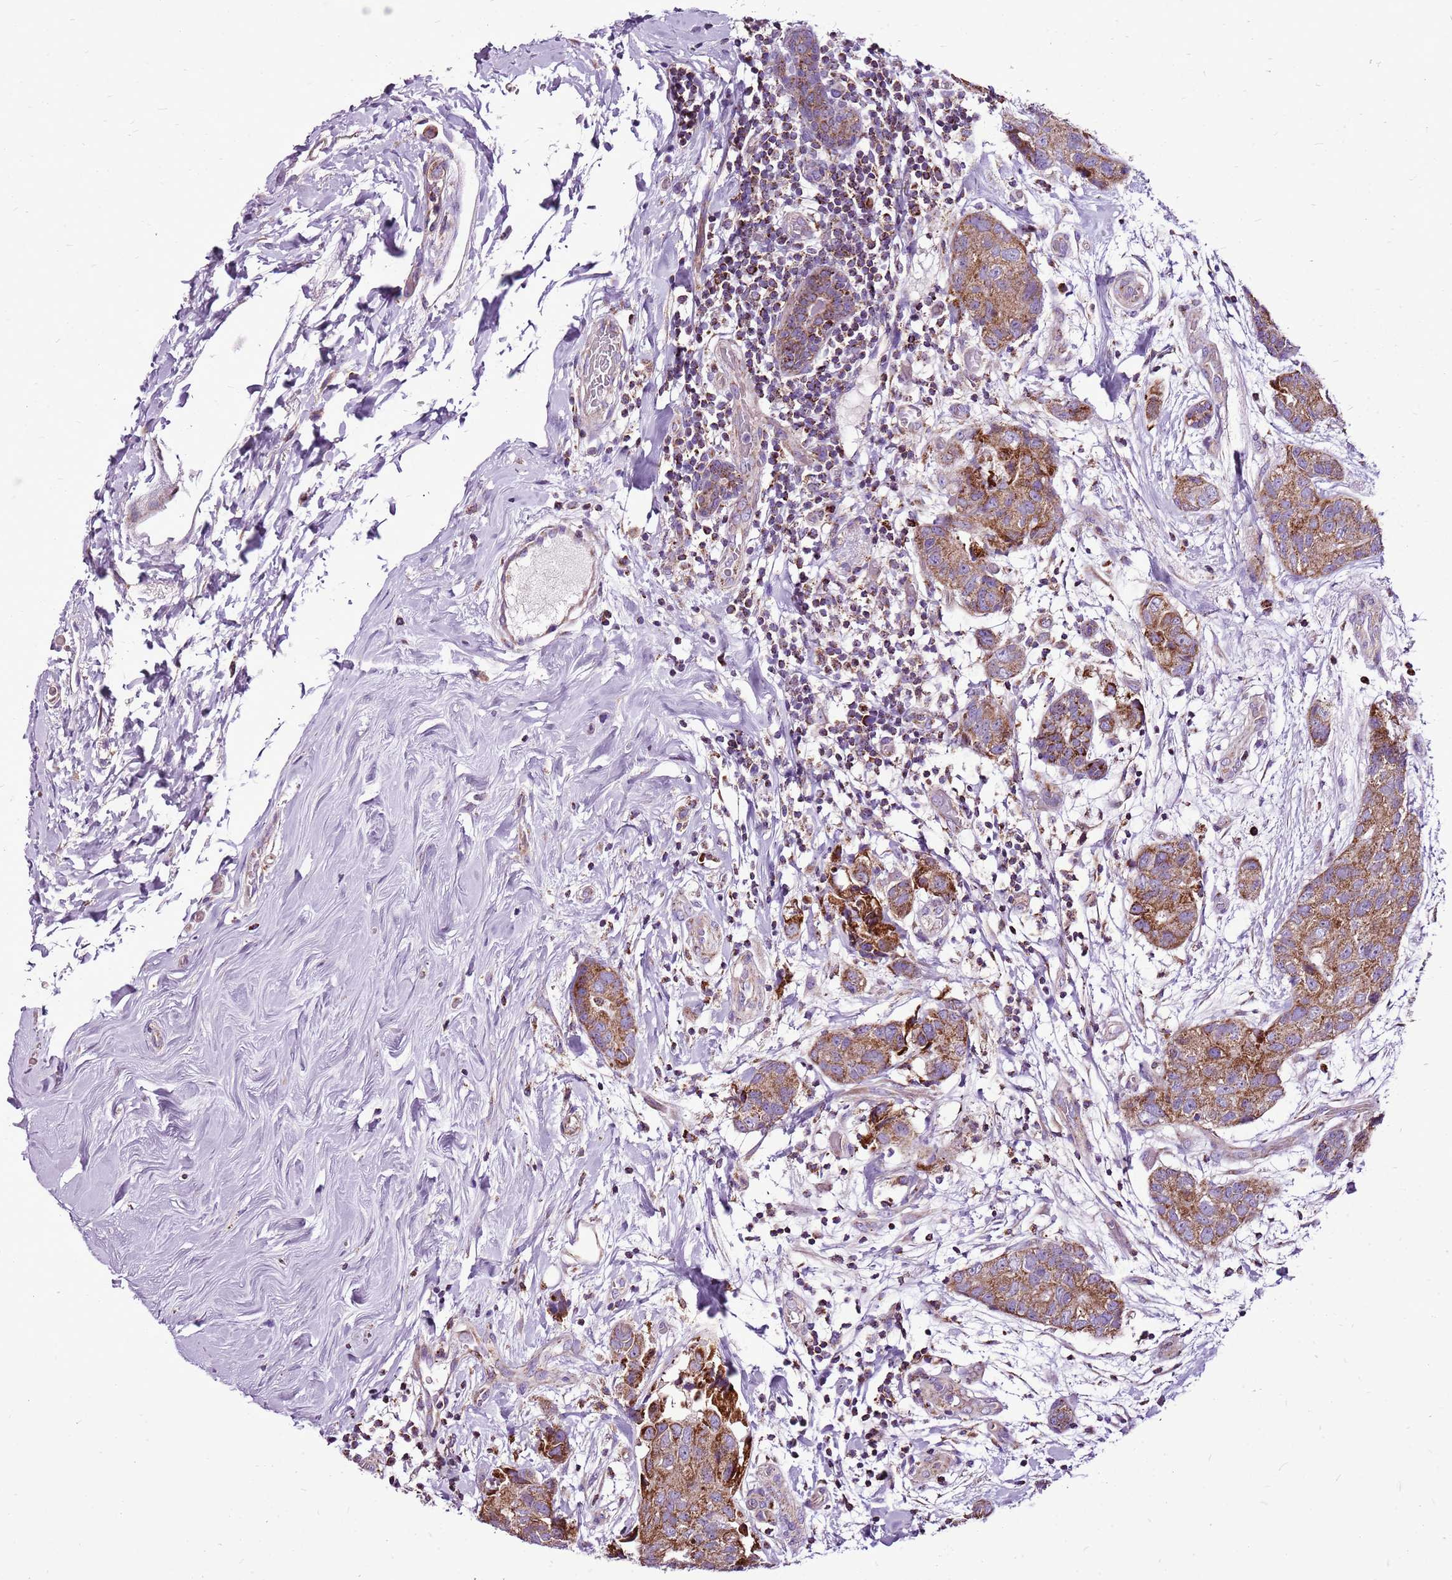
{"staining": {"intensity": "moderate", "quantity": ">75%", "location": "cytoplasmic/membranous"}, "tissue": "breast cancer", "cell_type": "Tumor cells", "image_type": "cancer", "snomed": [{"axis": "morphology", "description": "Duct carcinoma"}, {"axis": "topography", "description": "Breast"}], "caption": "Immunohistochemical staining of breast cancer reveals medium levels of moderate cytoplasmic/membranous protein positivity in about >75% of tumor cells.", "gene": "GCDH", "patient": {"sex": "female", "age": 62}}